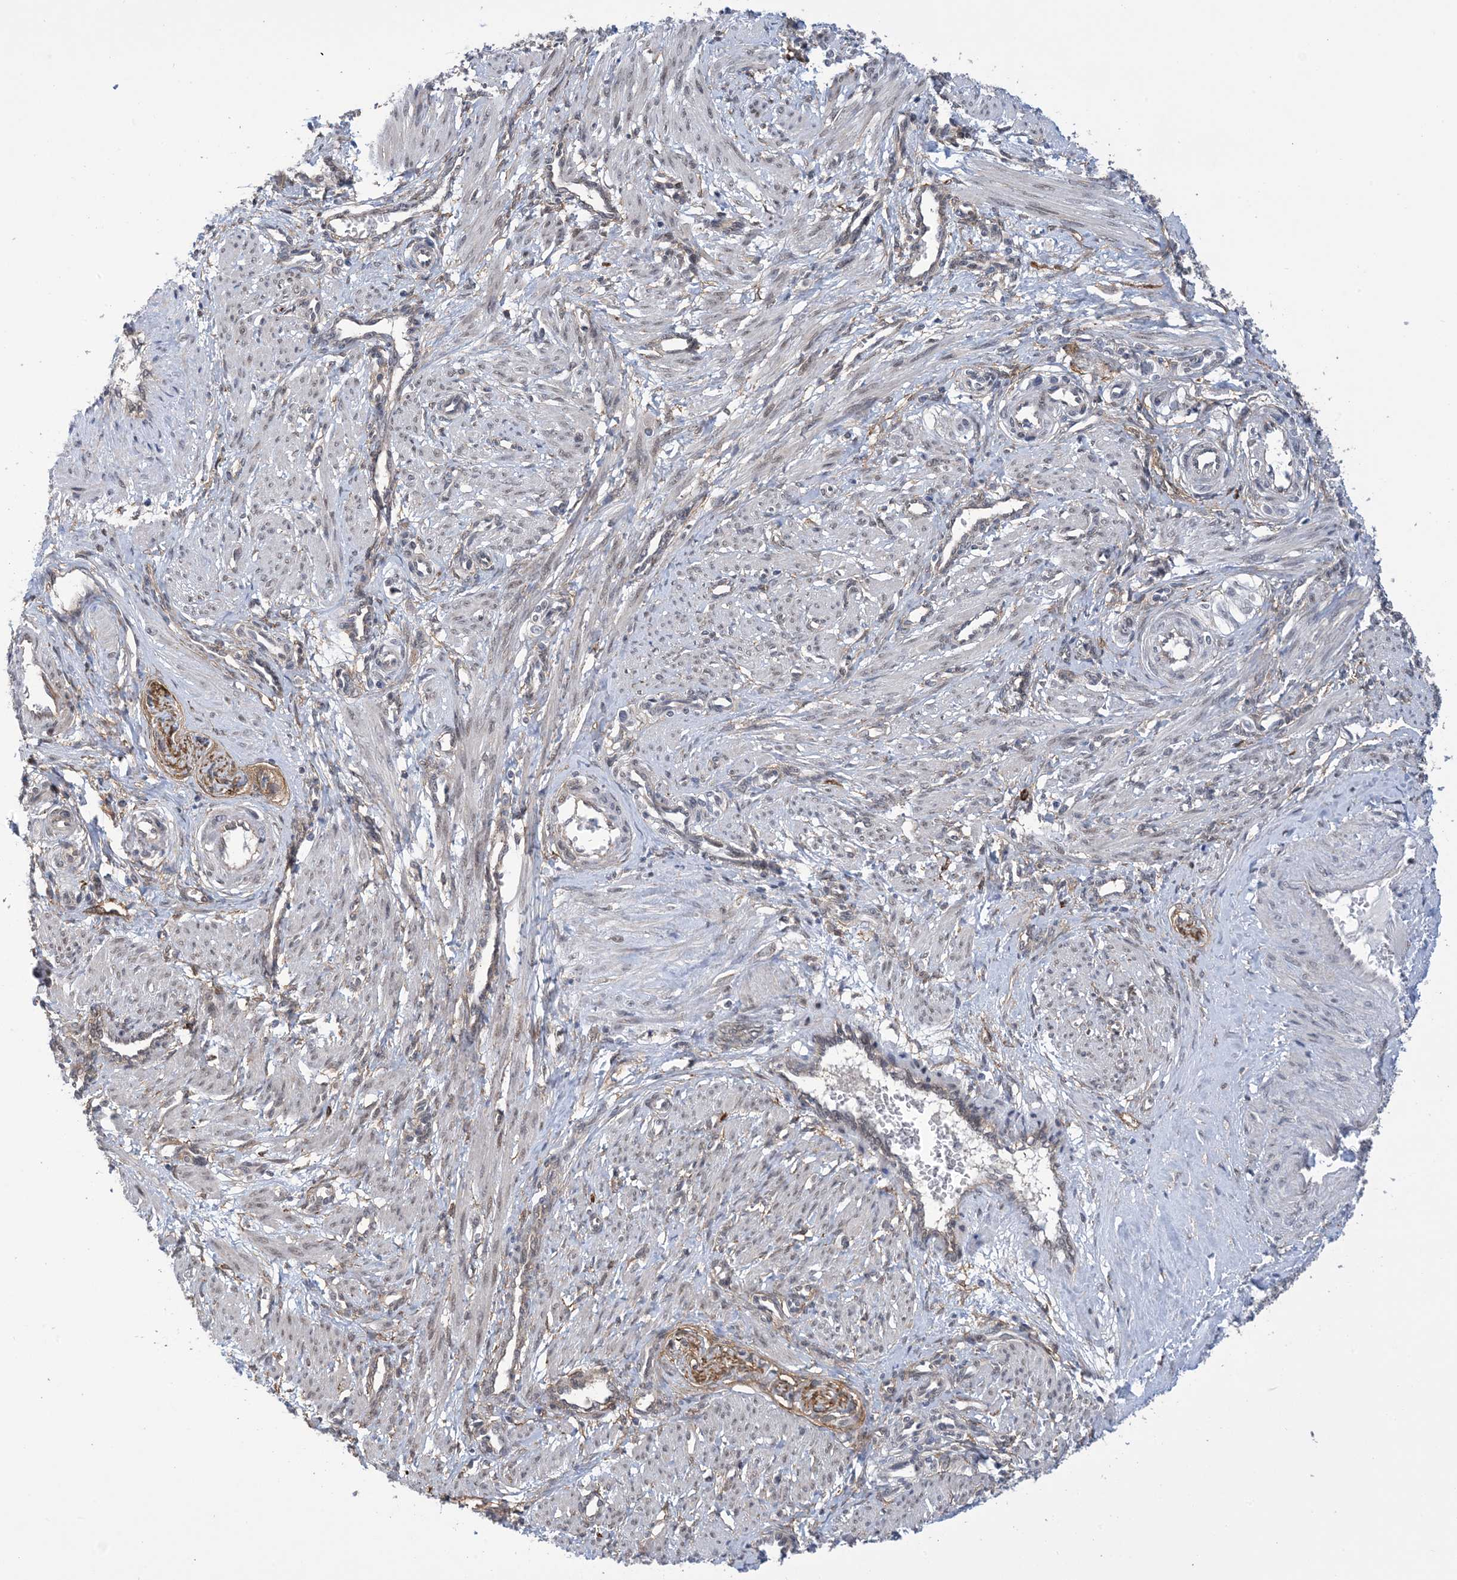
{"staining": {"intensity": "negative", "quantity": "none", "location": "none"}, "tissue": "smooth muscle", "cell_type": "Smooth muscle cells", "image_type": "normal", "snomed": [{"axis": "morphology", "description": "Normal tissue, NOS"}, {"axis": "topography", "description": "Endometrium"}], "caption": "Image shows no protein positivity in smooth muscle cells of normal smooth muscle.", "gene": "ZNF8", "patient": {"sex": "female", "age": 33}}